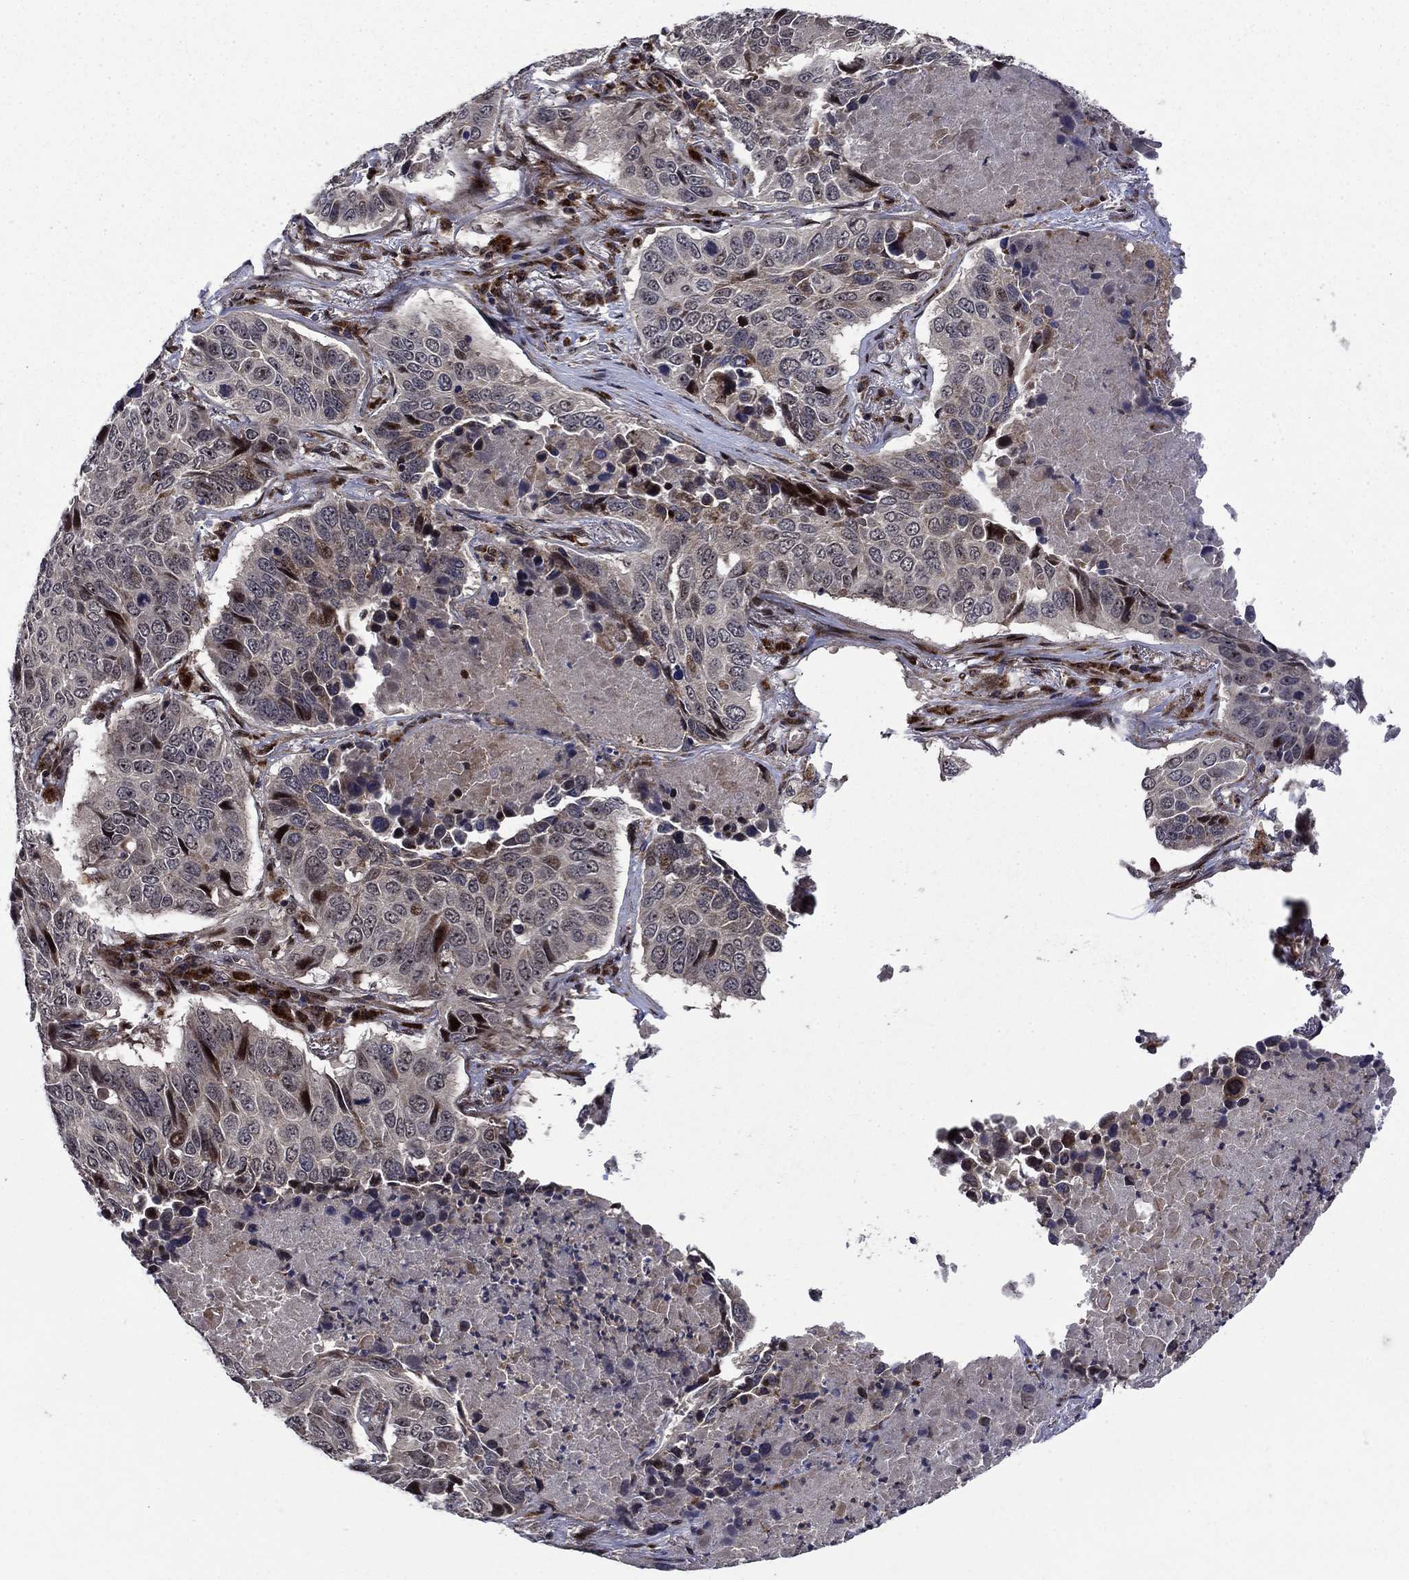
{"staining": {"intensity": "moderate", "quantity": "<25%", "location": "nuclear"}, "tissue": "lung cancer", "cell_type": "Tumor cells", "image_type": "cancer", "snomed": [{"axis": "morphology", "description": "Normal tissue, NOS"}, {"axis": "morphology", "description": "Squamous cell carcinoma, NOS"}, {"axis": "topography", "description": "Bronchus"}, {"axis": "topography", "description": "Lung"}], "caption": "Moderate nuclear protein staining is seen in approximately <25% of tumor cells in lung cancer. The staining was performed using DAB (3,3'-diaminobenzidine) to visualize the protein expression in brown, while the nuclei were stained in blue with hematoxylin (Magnification: 20x).", "gene": "AGTPBP1", "patient": {"sex": "male", "age": 64}}